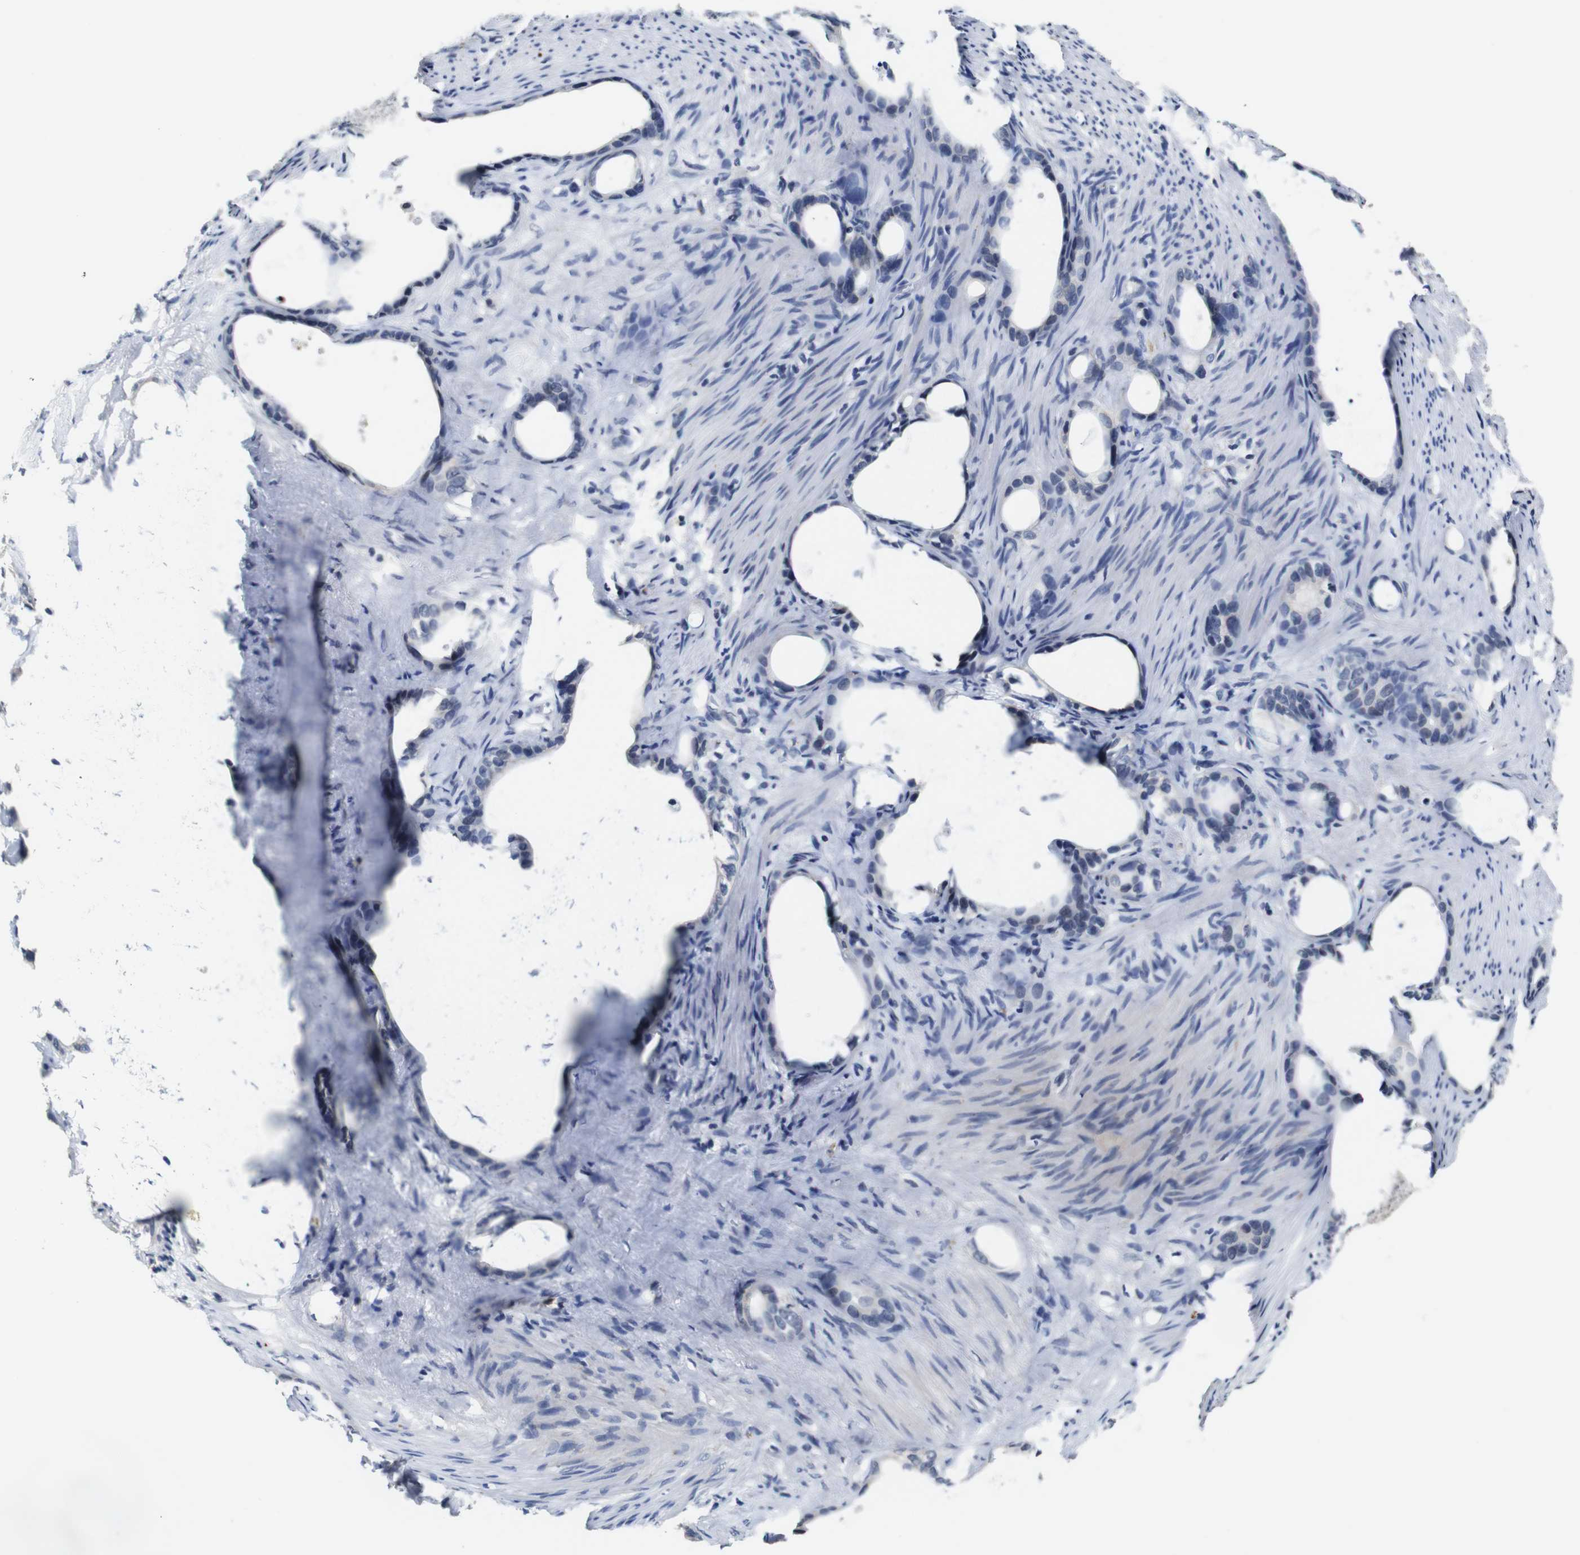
{"staining": {"intensity": "negative", "quantity": "none", "location": "none"}, "tissue": "stomach cancer", "cell_type": "Tumor cells", "image_type": "cancer", "snomed": [{"axis": "morphology", "description": "Adenocarcinoma, NOS"}, {"axis": "topography", "description": "Stomach"}], "caption": "Adenocarcinoma (stomach) stained for a protein using IHC shows no expression tumor cells.", "gene": "NTRK3", "patient": {"sex": "female", "age": 75}}